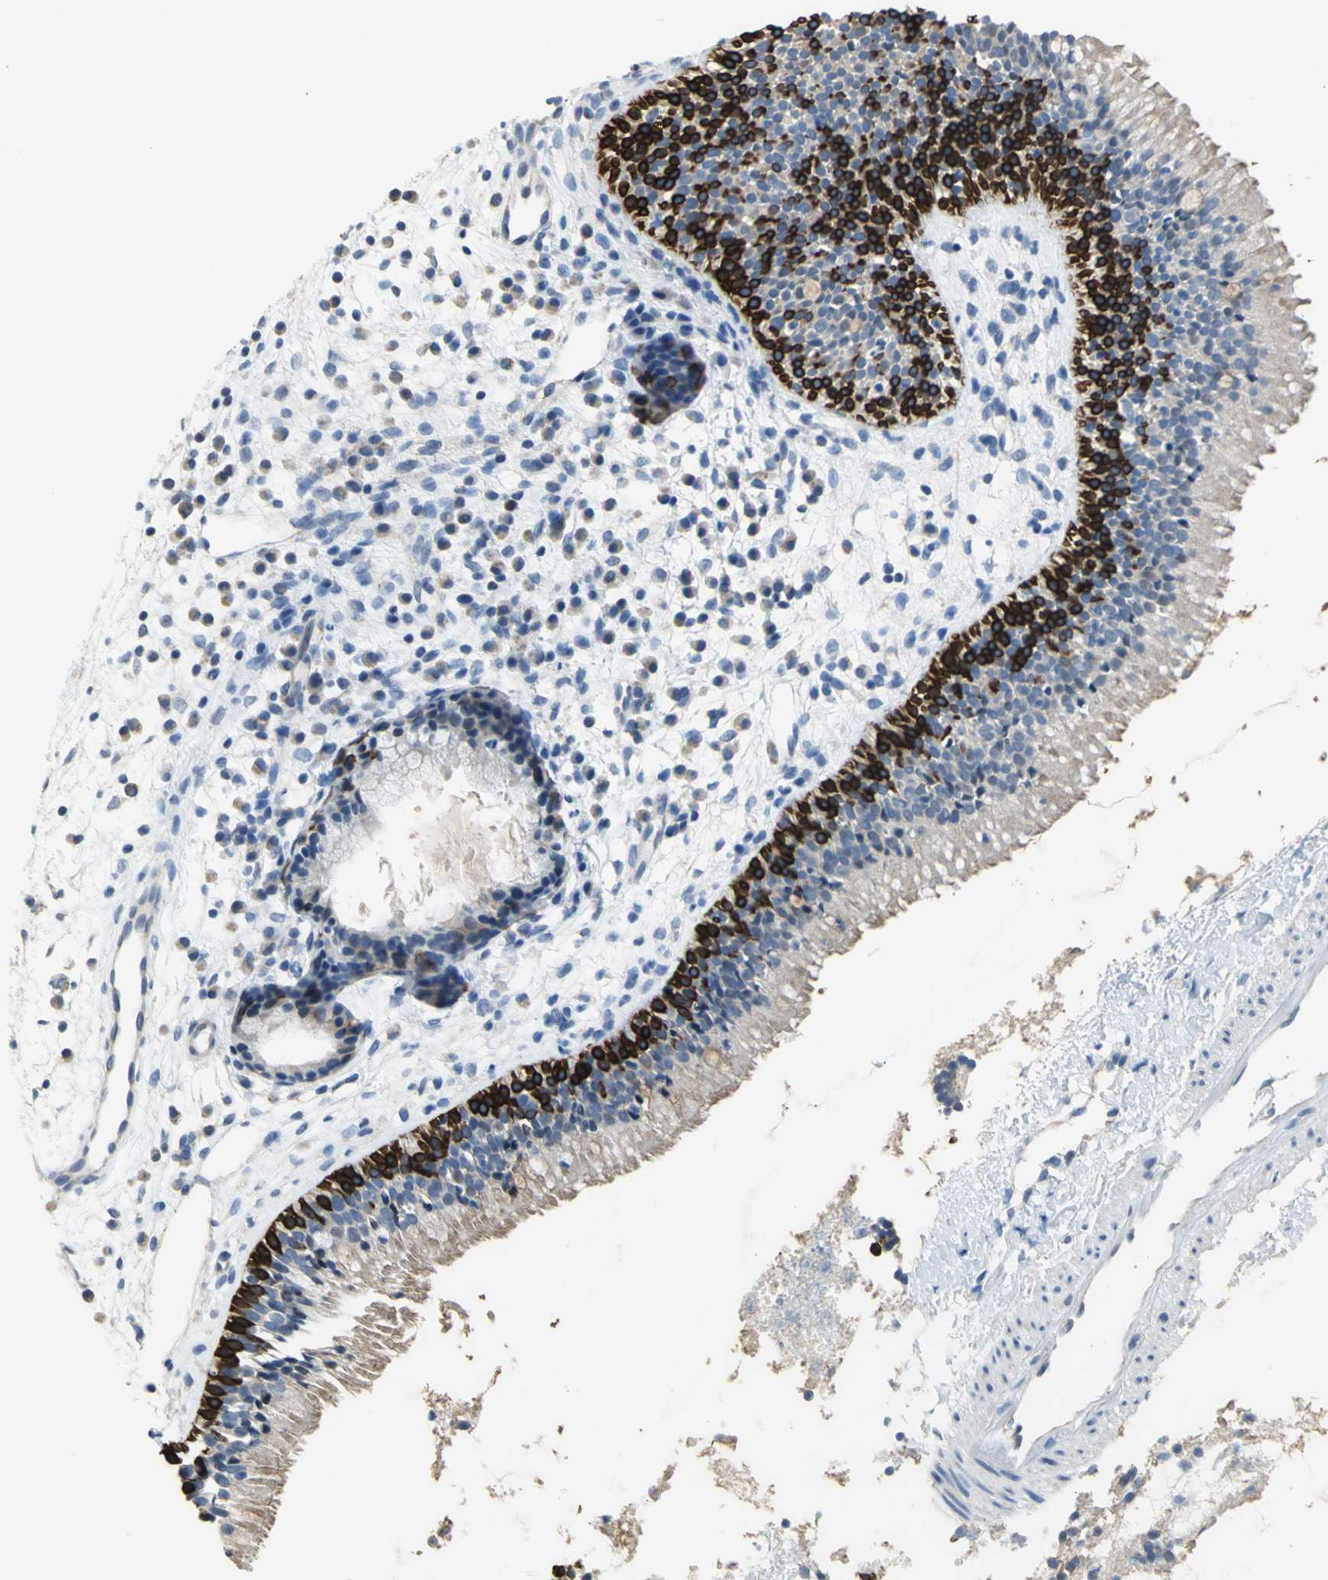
{"staining": {"intensity": "strong", "quantity": "<25%", "location": "cytoplasmic/membranous"}, "tissue": "nasopharynx", "cell_type": "Respiratory epithelial cells", "image_type": "normal", "snomed": [{"axis": "morphology", "description": "Normal tissue, NOS"}, {"axis": "topography", "description": "Nasopharynx"}], "caption": "High-magnification brightfield microscopy of benign nasopharynx stained with DAB (brown) and counterstained with hematoxylin (blue). respiratory epithelial cells exhibit strong cytoplasmic/membranous positivity is present in approximately<25% of cells.", "gene": "HTR1F", "patient": {"sex": "male", "age": 21}}